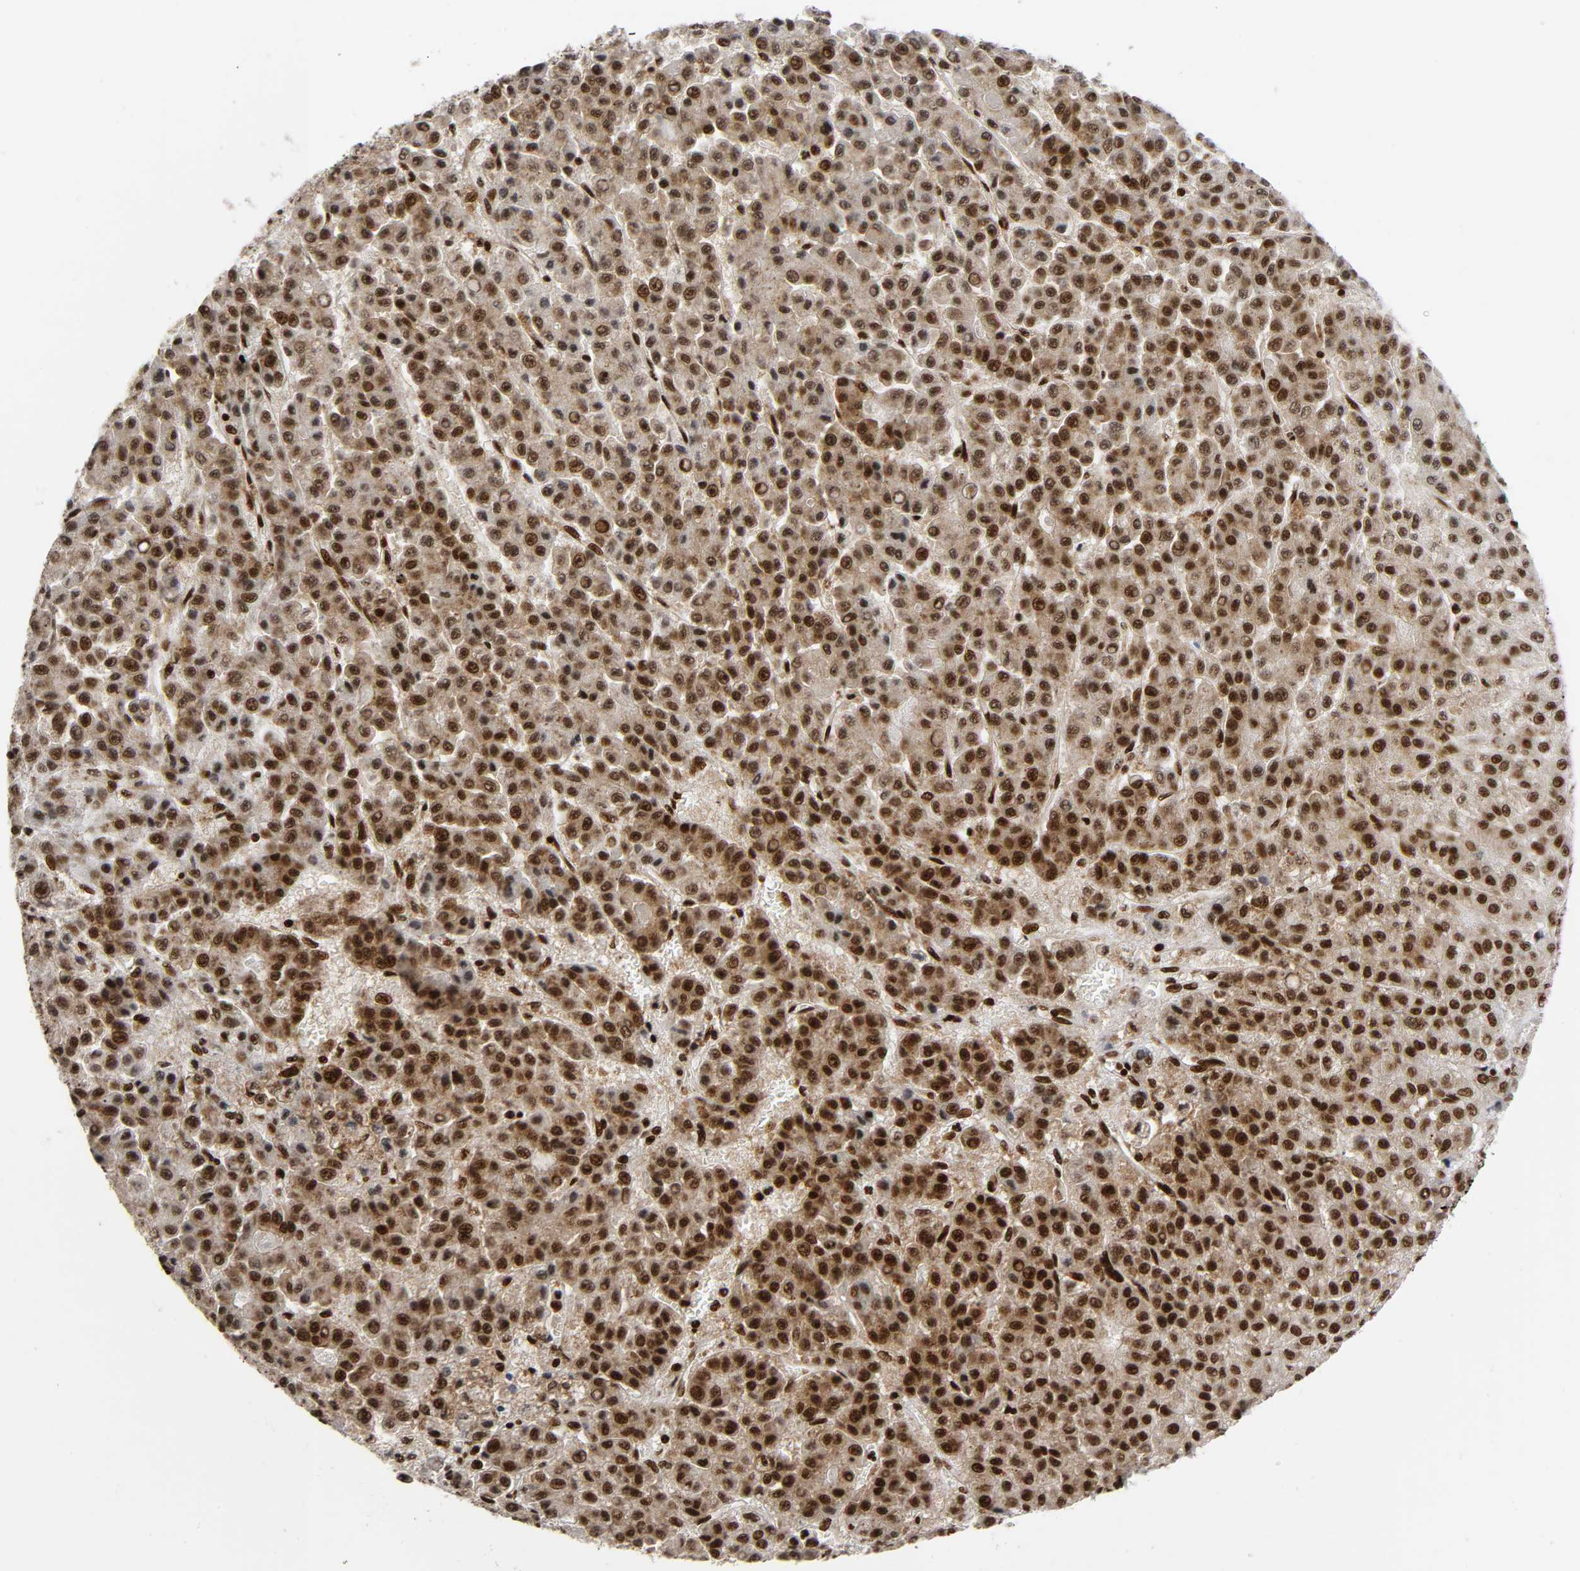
{"staining": {"intensity": "strong", "quantity": ">75%", "location": "nuclear"}, "tissue": "liver cancer", "cell_type": "Tumor cells", "image_type": "cancer", "snomed": [{"axis": "morphology", "description": "Carcinoma, Hepatocellular, NOS"}, {"axis": "topography", "description": "Liver"}], "caption": "Liver hepatocellular carcinoma tissue exhibits strong nuclear positivity in about >75% of tumor cells (Brightfield microscopy of DAB IHC at high magnification).", "gene": "NFYB", "patient": {"sex": "male", "age": 70}}